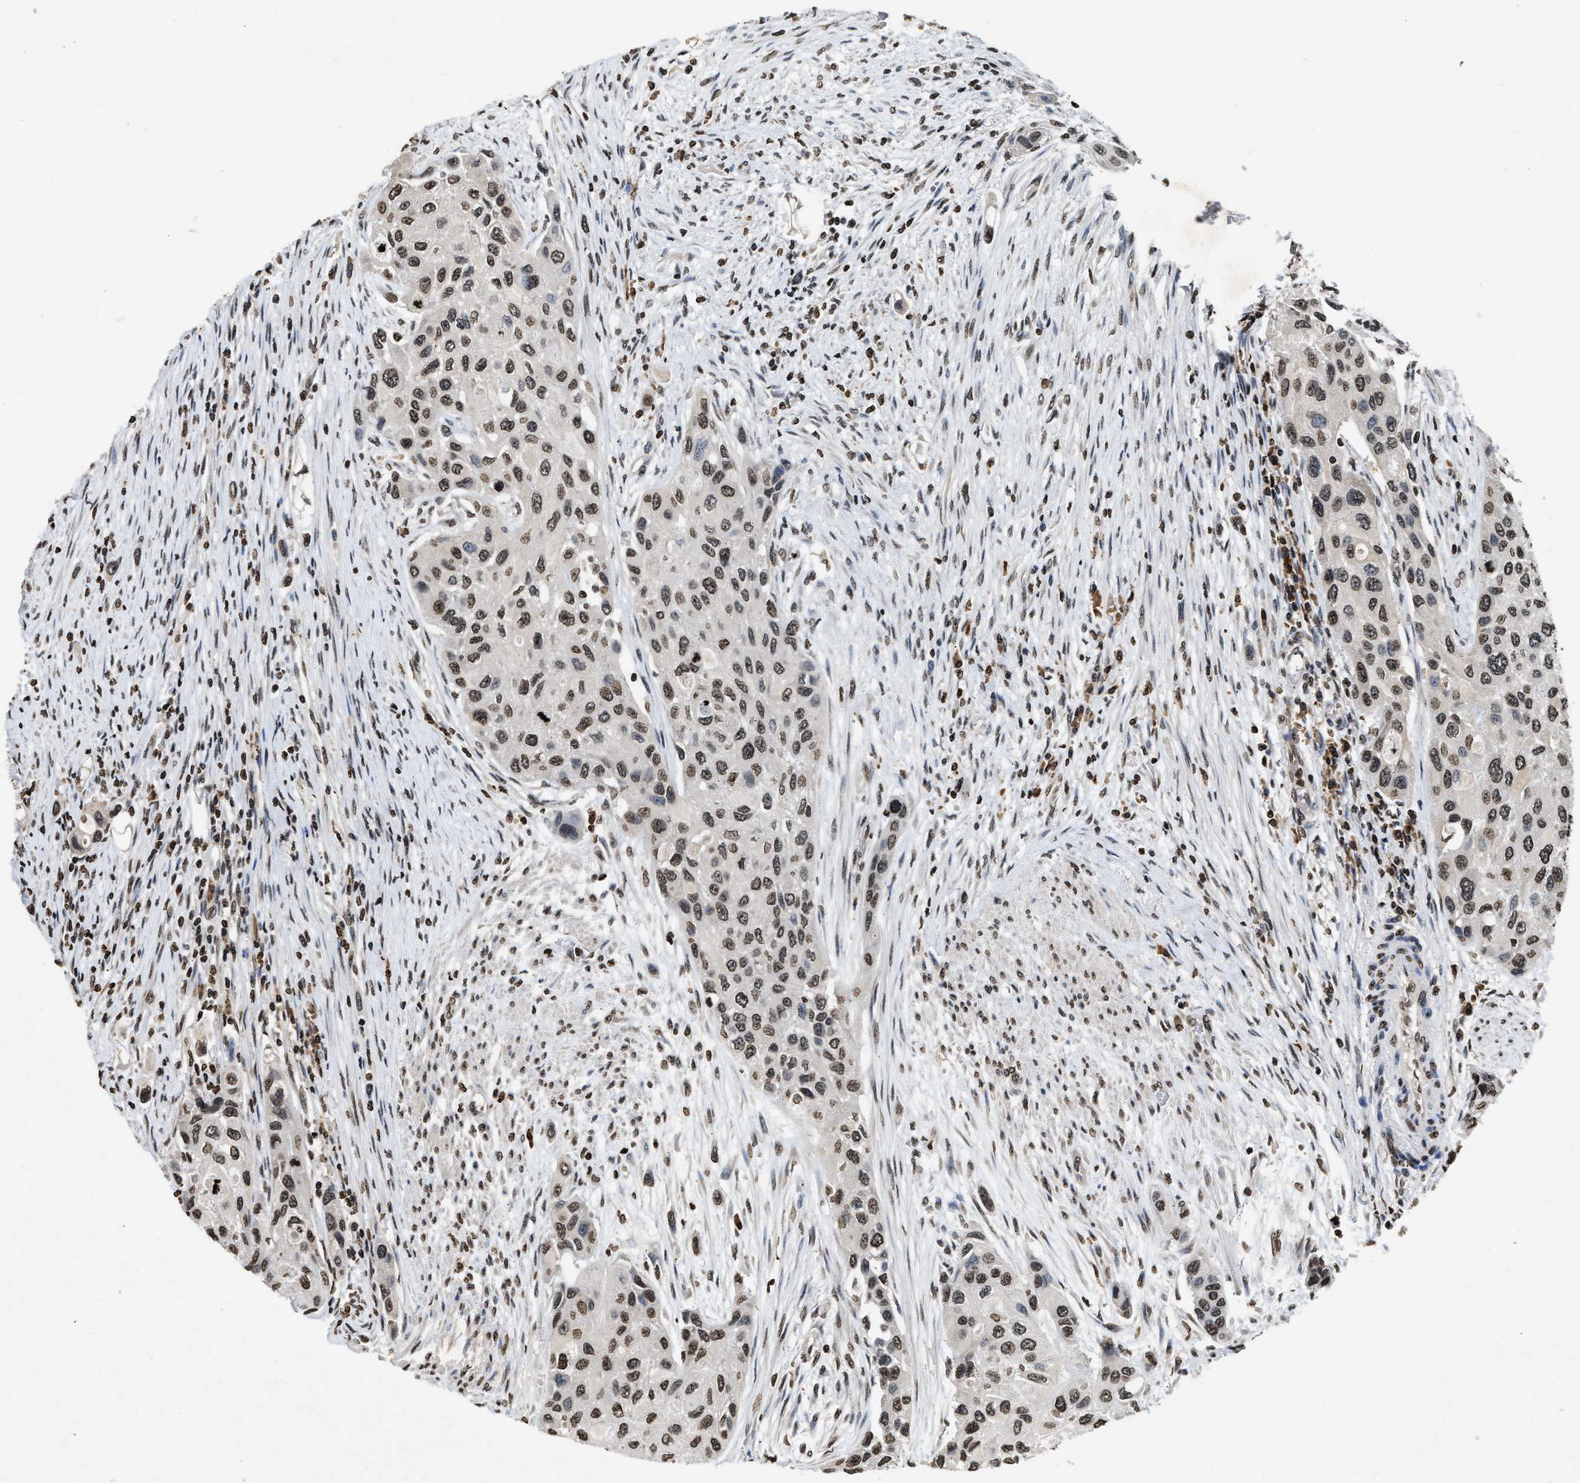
{"staining": {"intensity": "weak", "quantity": ">75%", "location": "nuclear"}, "tissue": "urothelial cancer", "cell_type": "Tumor cells", "image_type": "cancer", "snomed": [{"axis": "morphology", "description": "Urothelial carcinoma, High grade"}, {"axis": "topography", "description": "Urinary bladder"}], "caption": "Tumor cells show weak nuclear expression in about >75% of cells in high-grade urothelial carcinoma. The staining was performed using DAB, with brown indicating positive protein expression. Nuclei are stained blue with hematoxylin.", "gene": "DNASE1L3", "patient": {"sex": "female", "age": 56}}